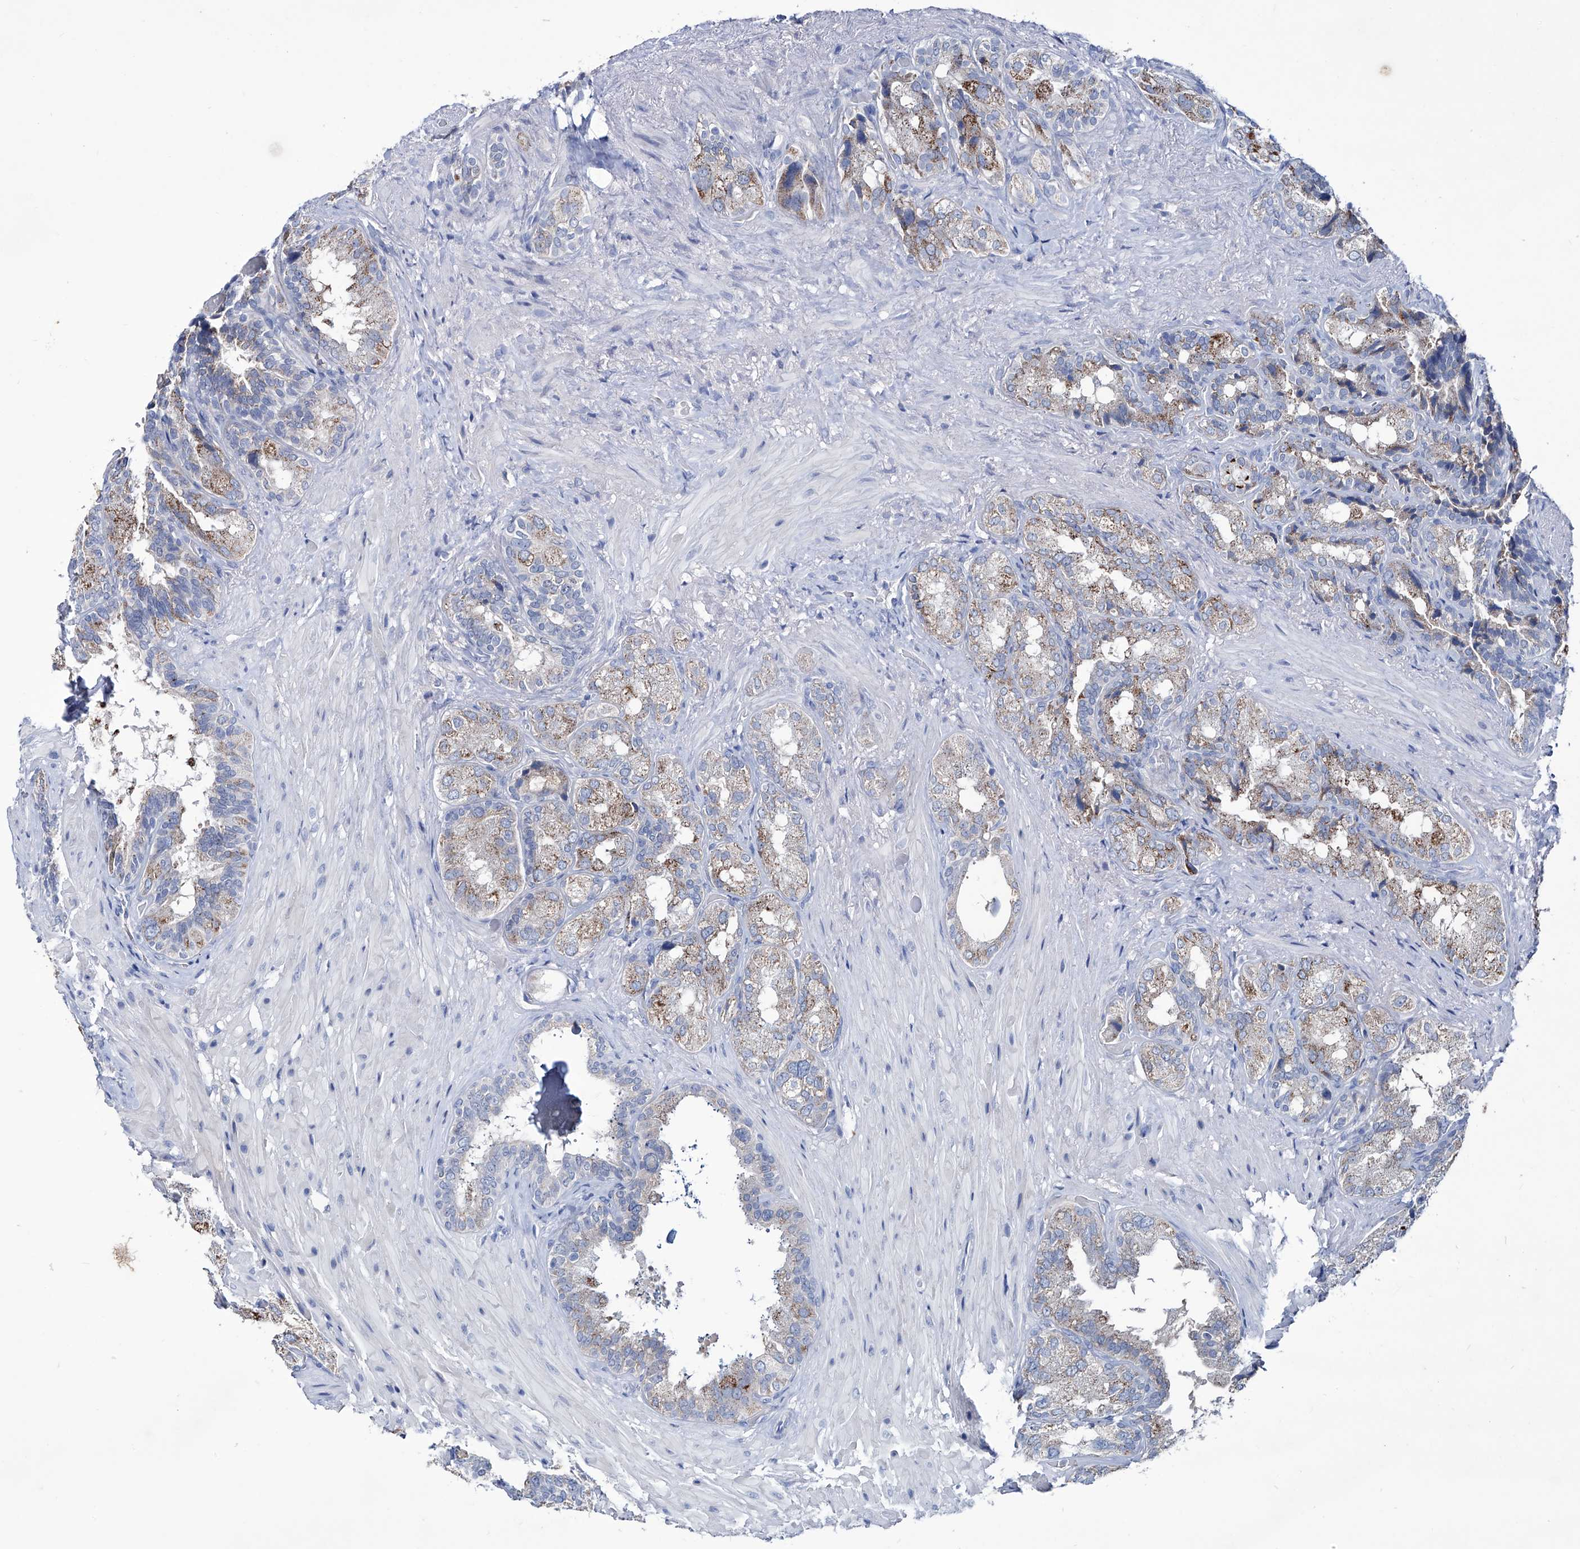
{"staining": {"intensity": "moderate", "quantity": "<25%", "location": "cytoplasmic/membranous"}, "tissue": "seminal vesicle", "cell_type": "Glandular cells", "image_type": "normal", "snomed": [{"axis": "morphology", "description": "Normal tissue, NOS"}, {"axis": "topography", "description": "Seminal veicle"}, {"axis": "topography", "description": "Peripheral nerve tissue"}], "caption": "DAB immunohistochemical staining of normal seminal vesicle reveals moderate cytoplasmic/membranous protein staining in approximately <25% of glandular cells.", "gene": "KLHL17", "patient": {"sex": "male", "age": 63}}